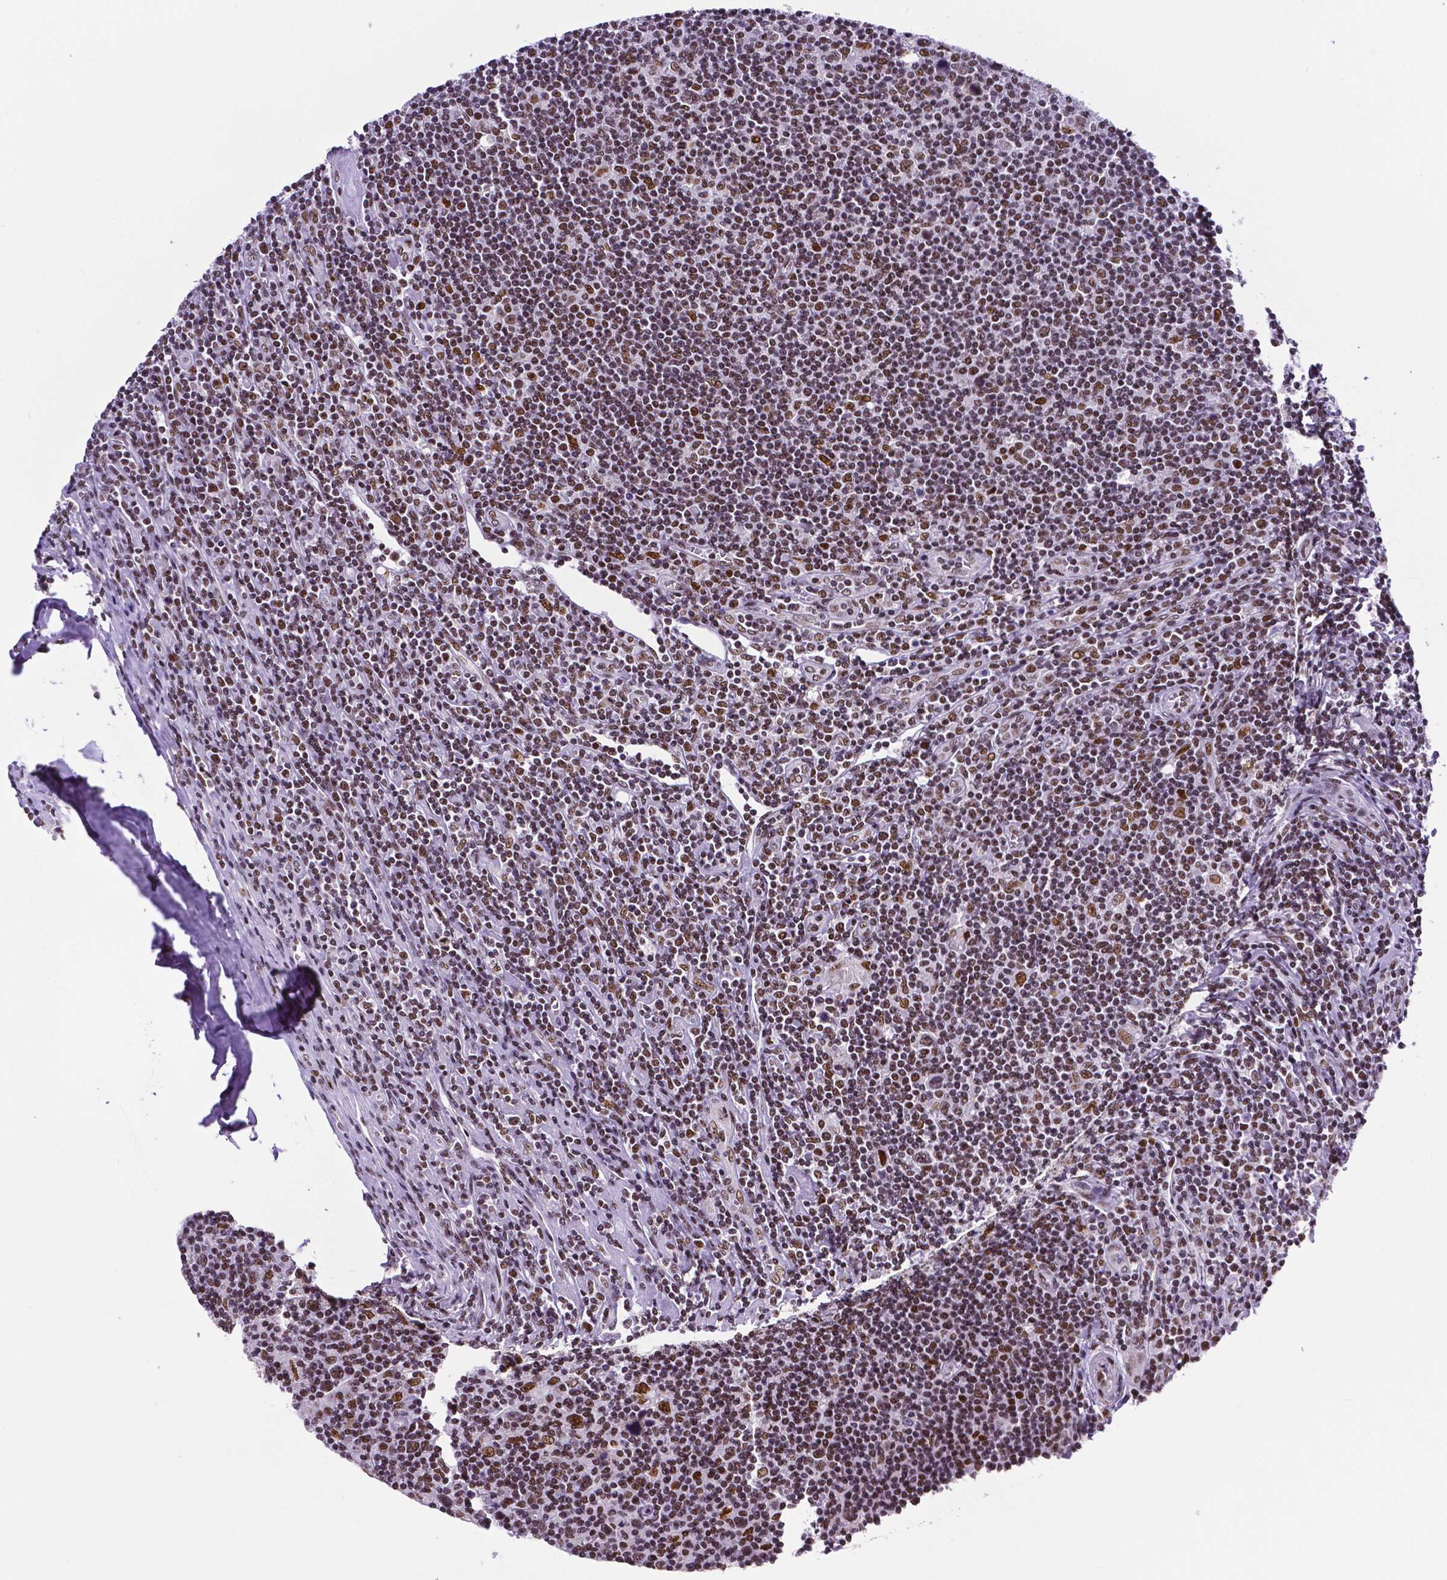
{"staining": {"intensity": "moderate", "quantity": ">75%", "location": "nuclear"}, "tissue": "lymphoma", "cell_type": "Tumor cells", "image_type": "cancer", "snomed": [{"axis": "morphology", "description": "Hodgkin's disease, NOS"}, {"axis": "topography", "description": "Lymph node"}], "caption": "Tumor cells exhibit medium levels of moderate nuclear expression in approximately >75% of cells in human lymphoma. (DAB = brown stain, brightfield microscopy at high magnification).", "gene": "REST", "patient": {"sex": "male", "age": 40}}